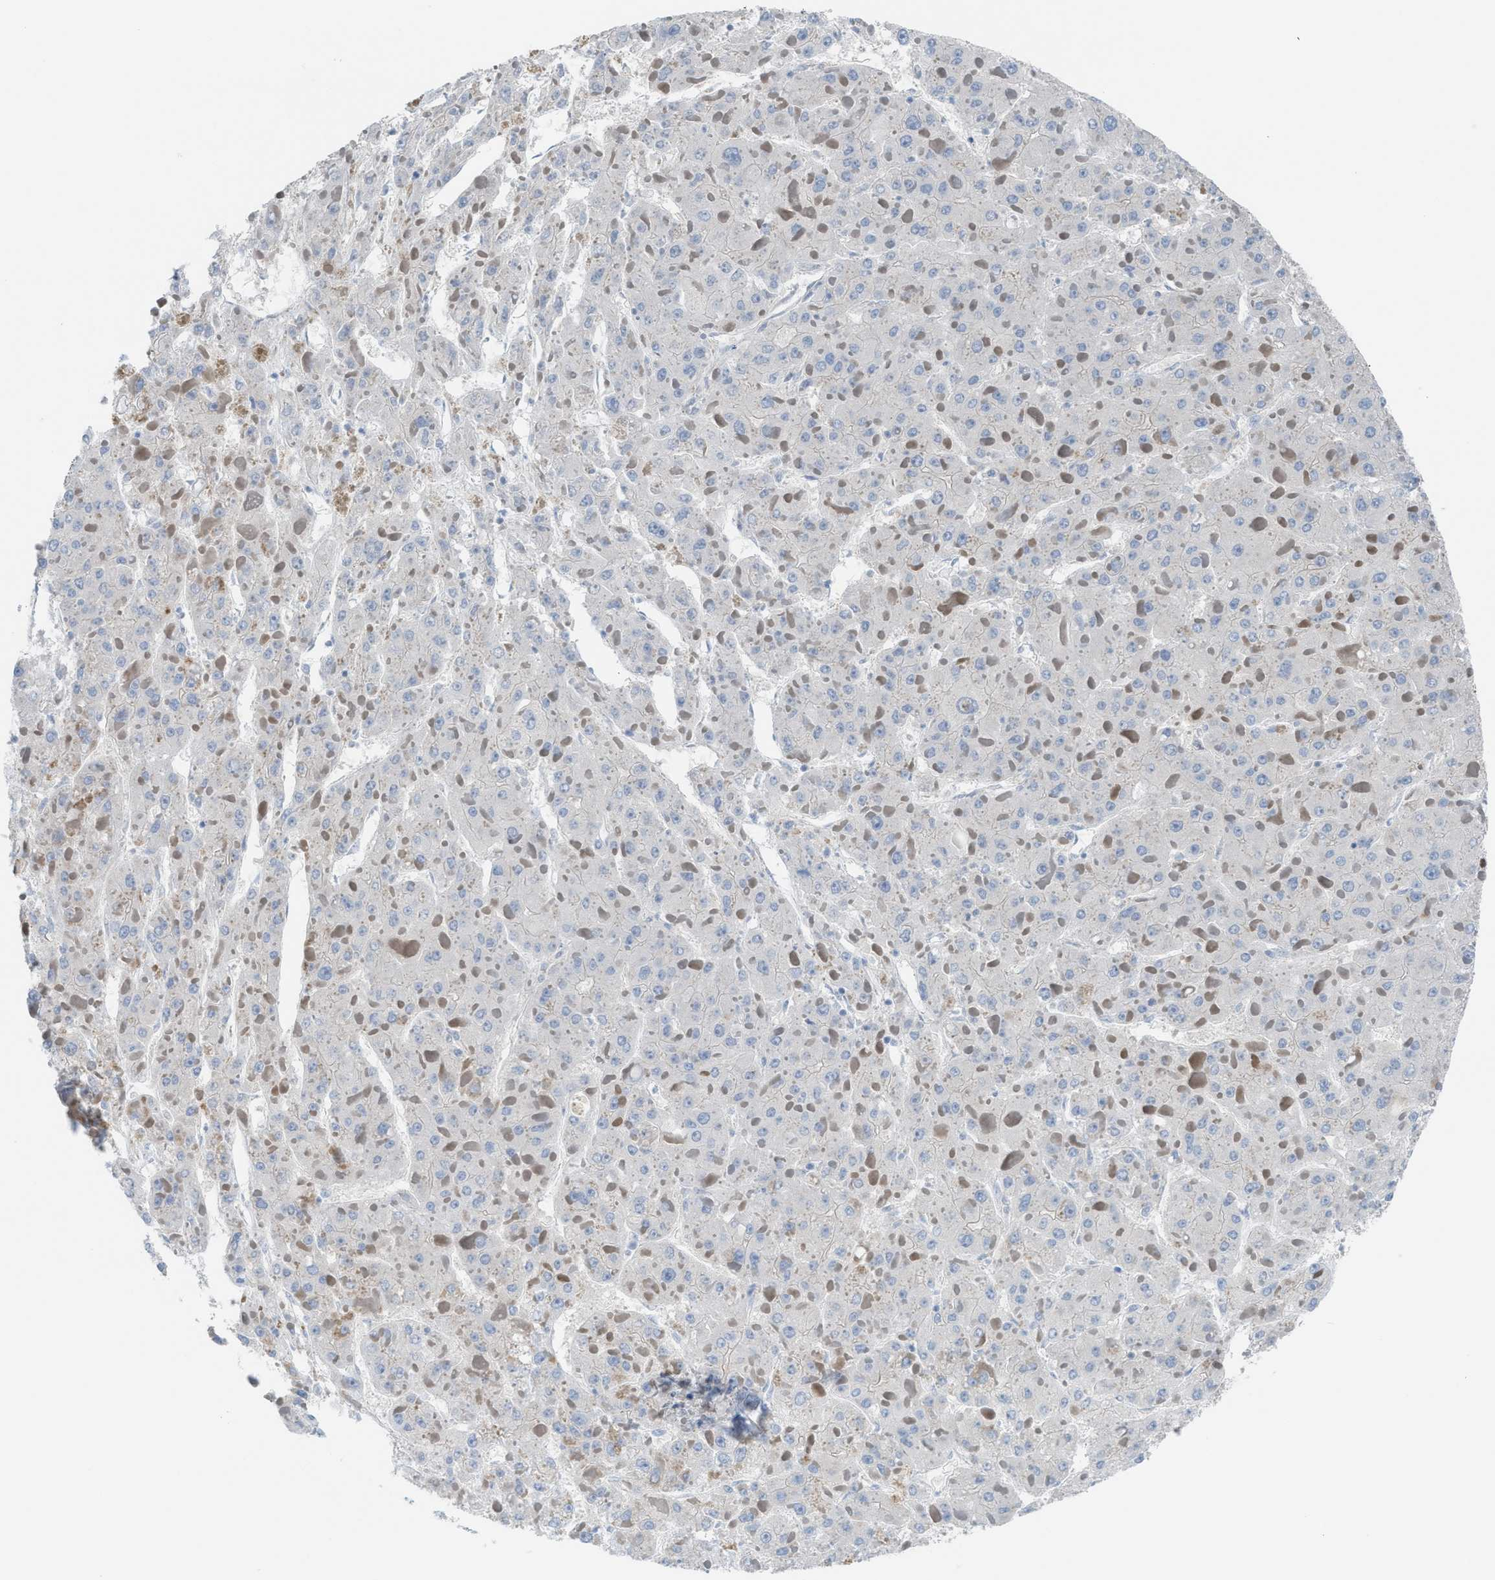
{"staining": {"intensity": "negative", "quantity": "none", "location": "none"}, "tissue": "liver cancer", "cell_type": "Tumor cells", "image_type": "cancer", "snomed": [{"axis": "morphology", "description": "Carcinoma, Hepatocellular, NOS"}, {"axis": "topography", "description": "Liver"}], "caption": "A micrograph of liver cancer stained for a protein displays no brown staining in tumor cells. (Brightfield microscopy of DAB (3,3'-diaminobenzidine) immunohistochemistry (IHC) at high magnification).", "gene": "ASPA", "patient": {"sex": "female", "age": 73}}